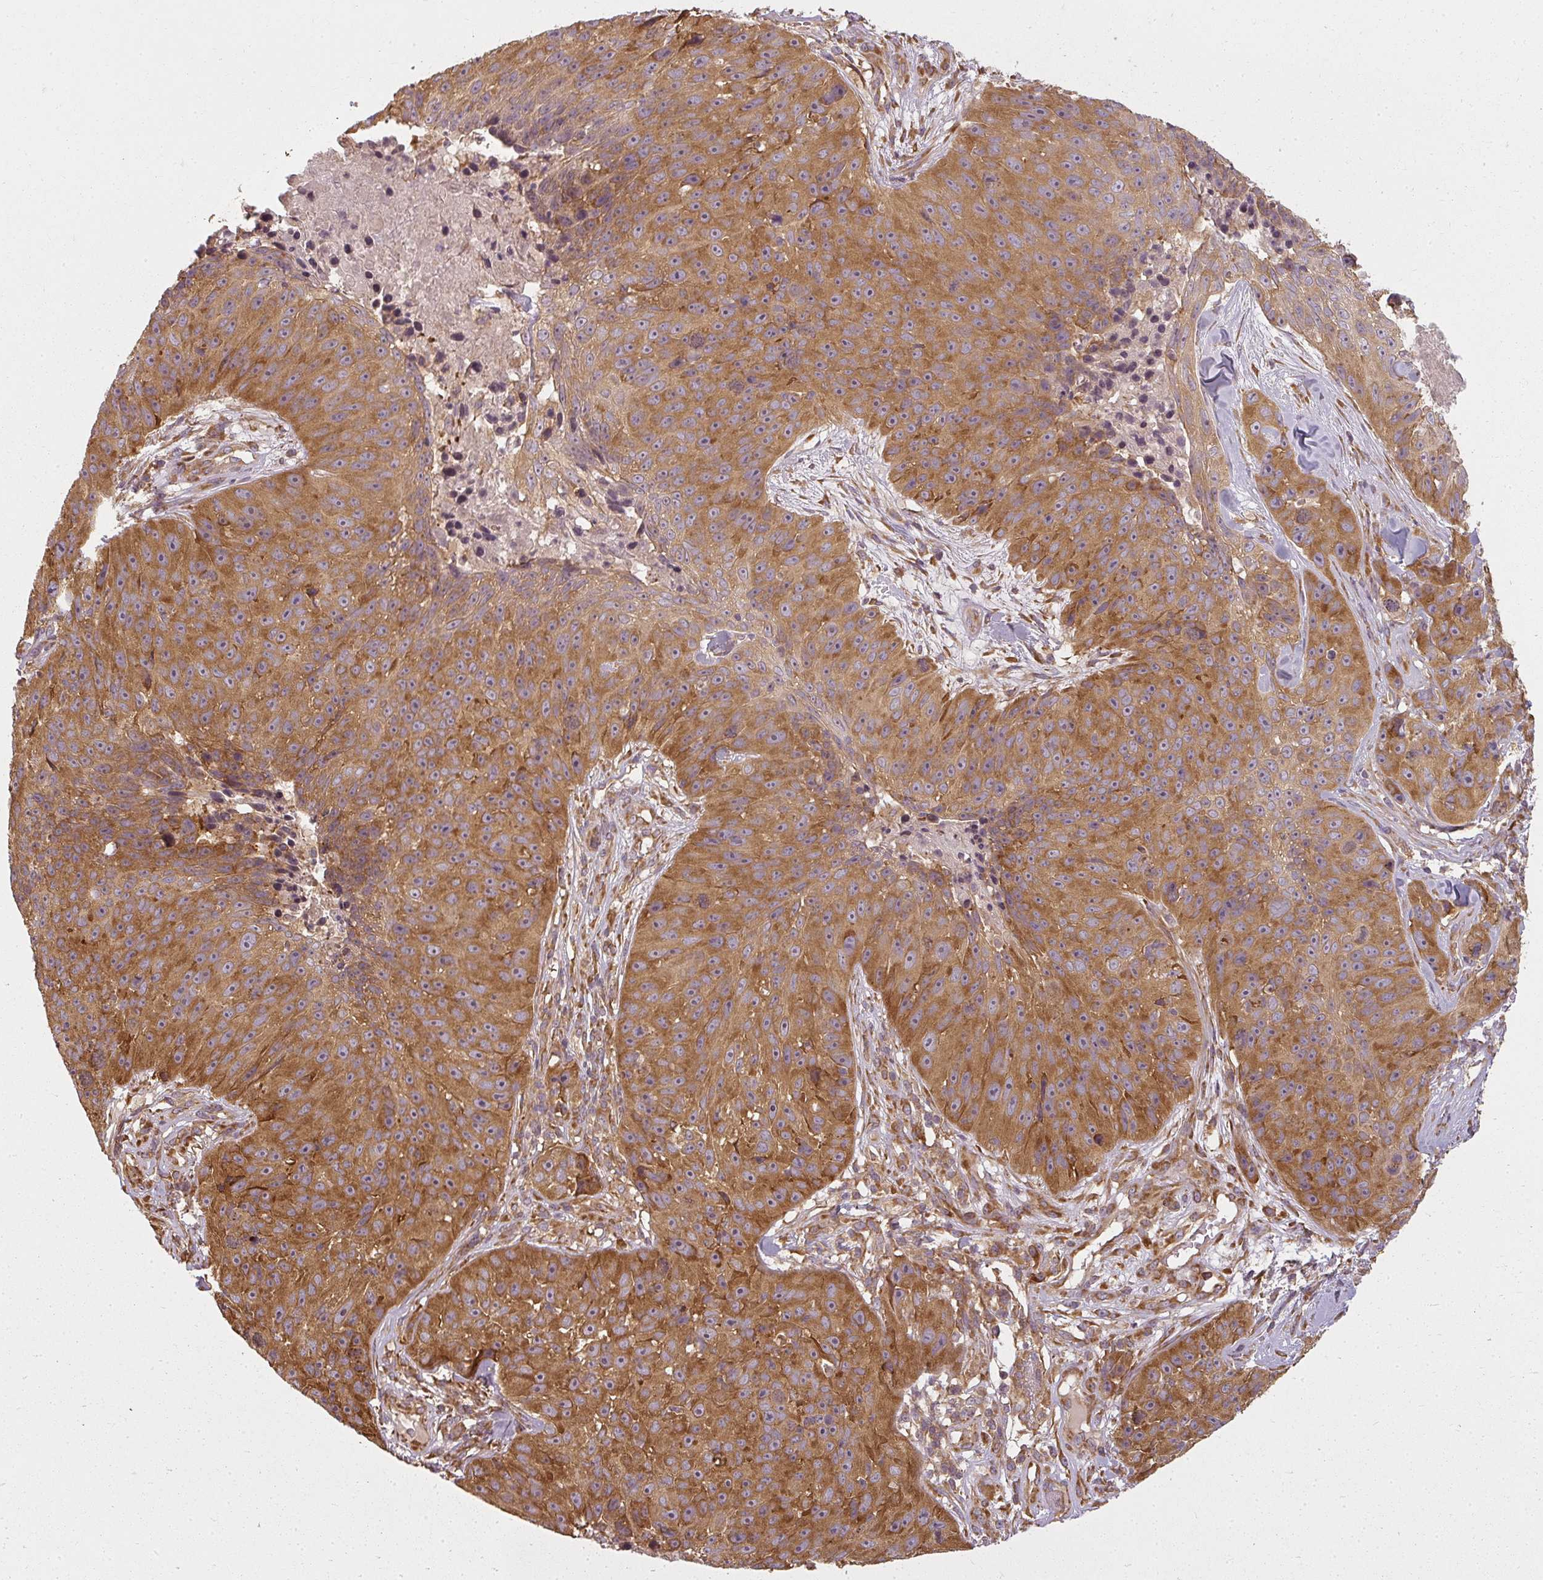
{"staining": {"intensity": "strong", "quantity": ">75%", "location": "cytoplasmic/membranous"}, "tissue": "skin cancer", "cell_type": "Tumor cells", "image_type": "cancer", "snomed": [{"axis": "morphology", "description": "Squamous cell carcinoma, NOS"}, {"axis": "topography", "description": "Skin"}], "caption": "A brown stain shows strong cytoplasmic/membranous expression of a protein in human squamous cell carcinoma (skin) tumor cells. The protein of interest is stained brown, and the nuclei are stained in blue (DAB IHC with brightfield microscopy, high magnification).", "gene": "RPL24", "patient": {"sex": "female", "age": 87}}